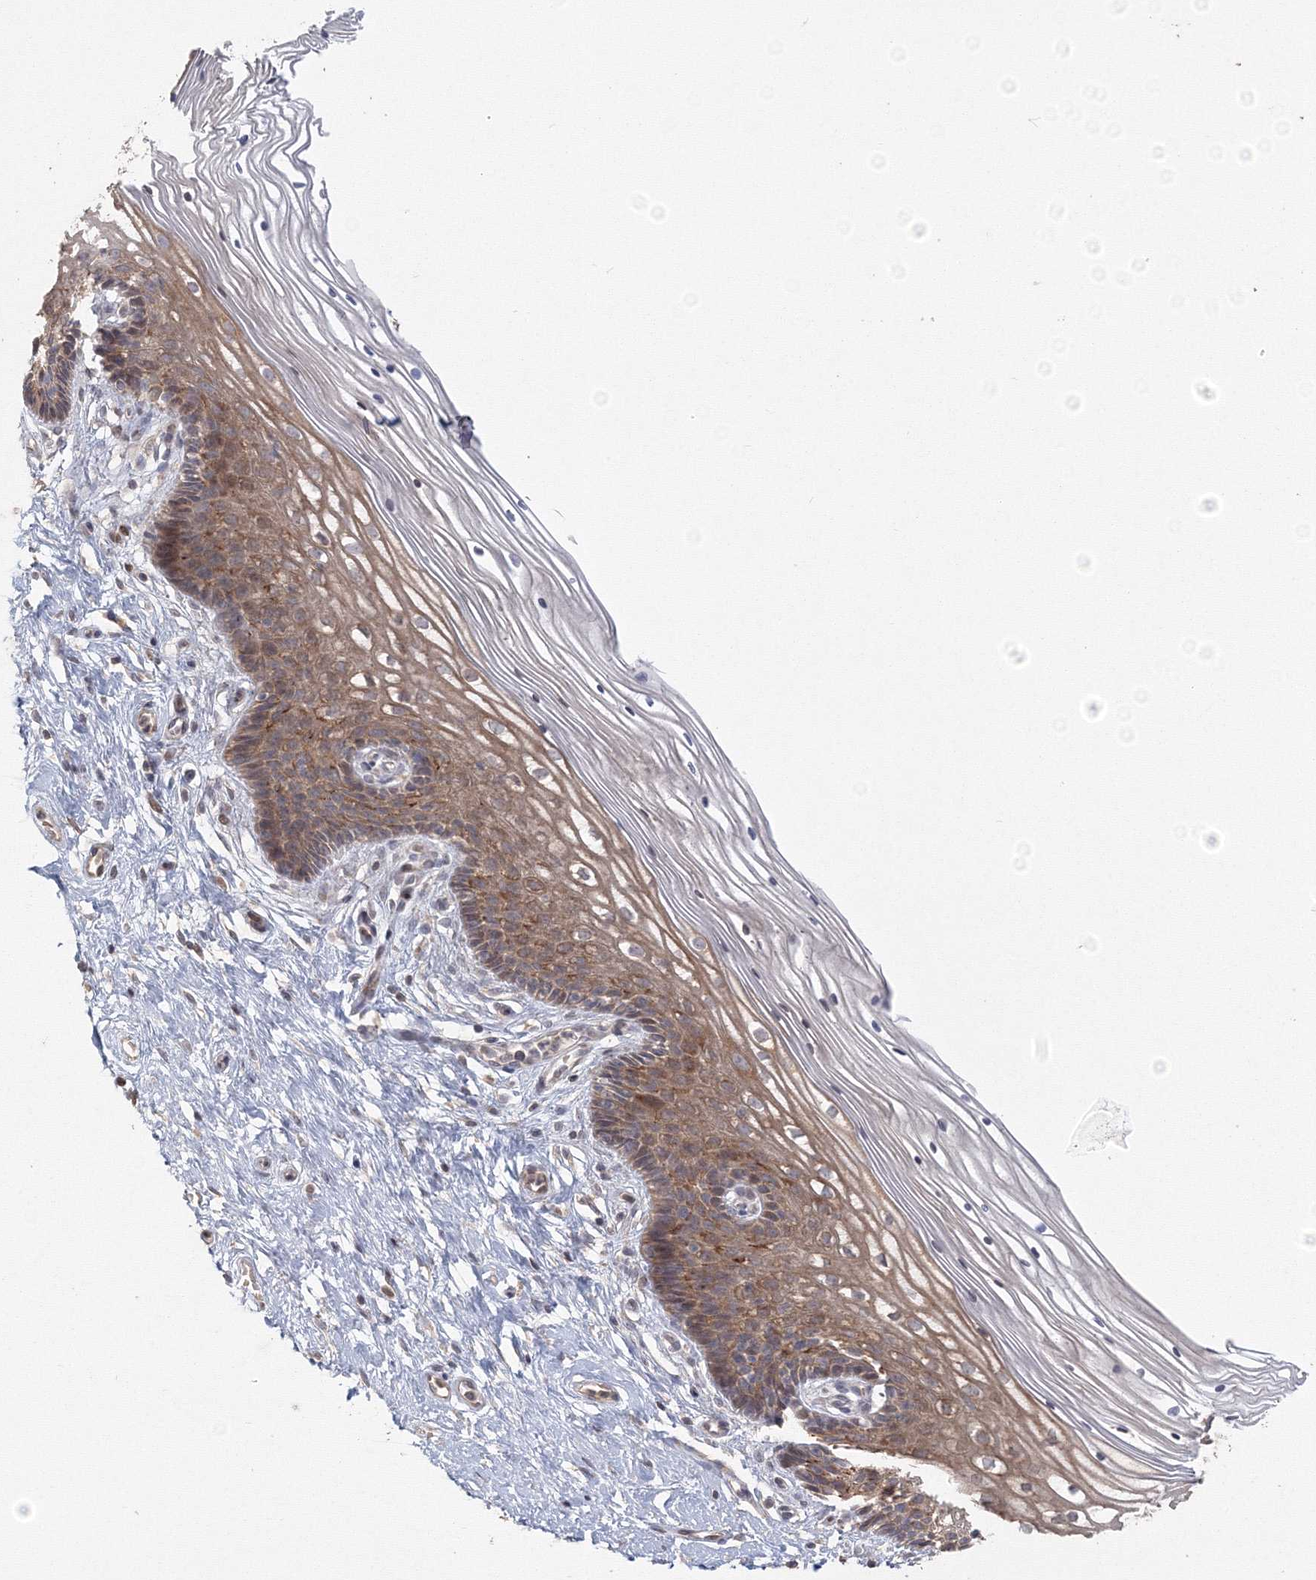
{"staining": {"intensity": "weak", "quantity": ">75%", "location": "cytoplasmic/membranous"}, "tissue": "cervix", "cell_type": "Glandular cells", "image_type": "normal", "snomed": [{"axis": "morphology", "description": "Normal tissue, NOS"}, {"axis": "topography", "description": "Cervix"}], "caption": "Cervix stained with DAB immunohistochemistry demonstrates low levels of weak cytoplasmic/membranous expression in approximately >75% of glandular cells.", "gene": "TACC2", "patient": {"sex": "female", "age": 33}}